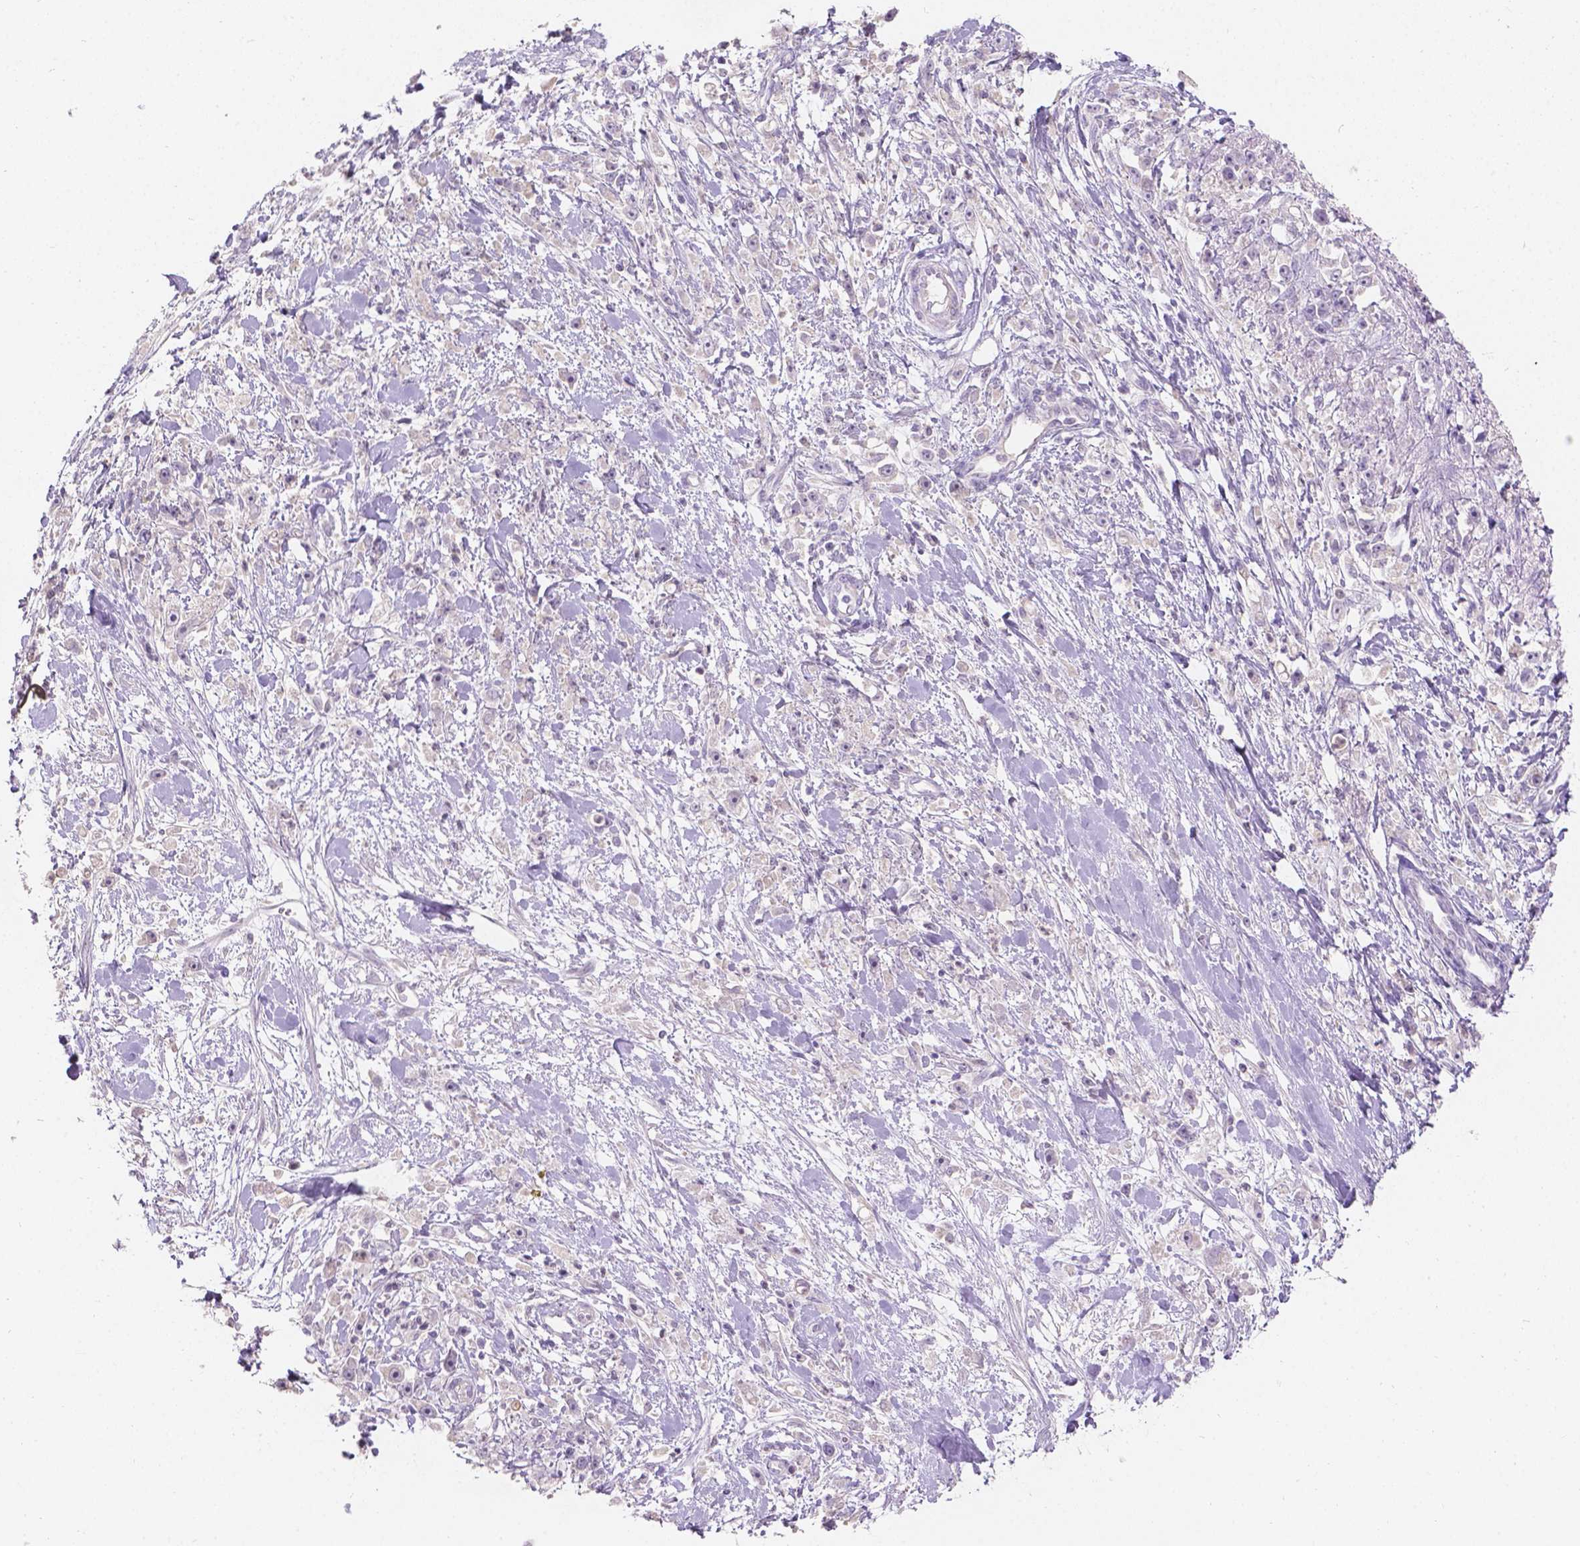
{"staining": {"intensity": "negative", "quantity": "none", "location": "none"}, "tissue": "stomach cancer", "cell_type": "Tumor cells", "image_type": "cancer", "snomed": [{"axis": "morphology", "description": "Adenocarcinoma, NOS"}, {"axis": "topography", "description": "Stomach"}], "caption": "This is an immunohistochemistry (IHC) photomicrograph of stomach cancer (adenocarcinoma). There is no staining in tumor cells.", "gene": "DCAF4L1", "patient": {"sex": "female", "age": 59}}